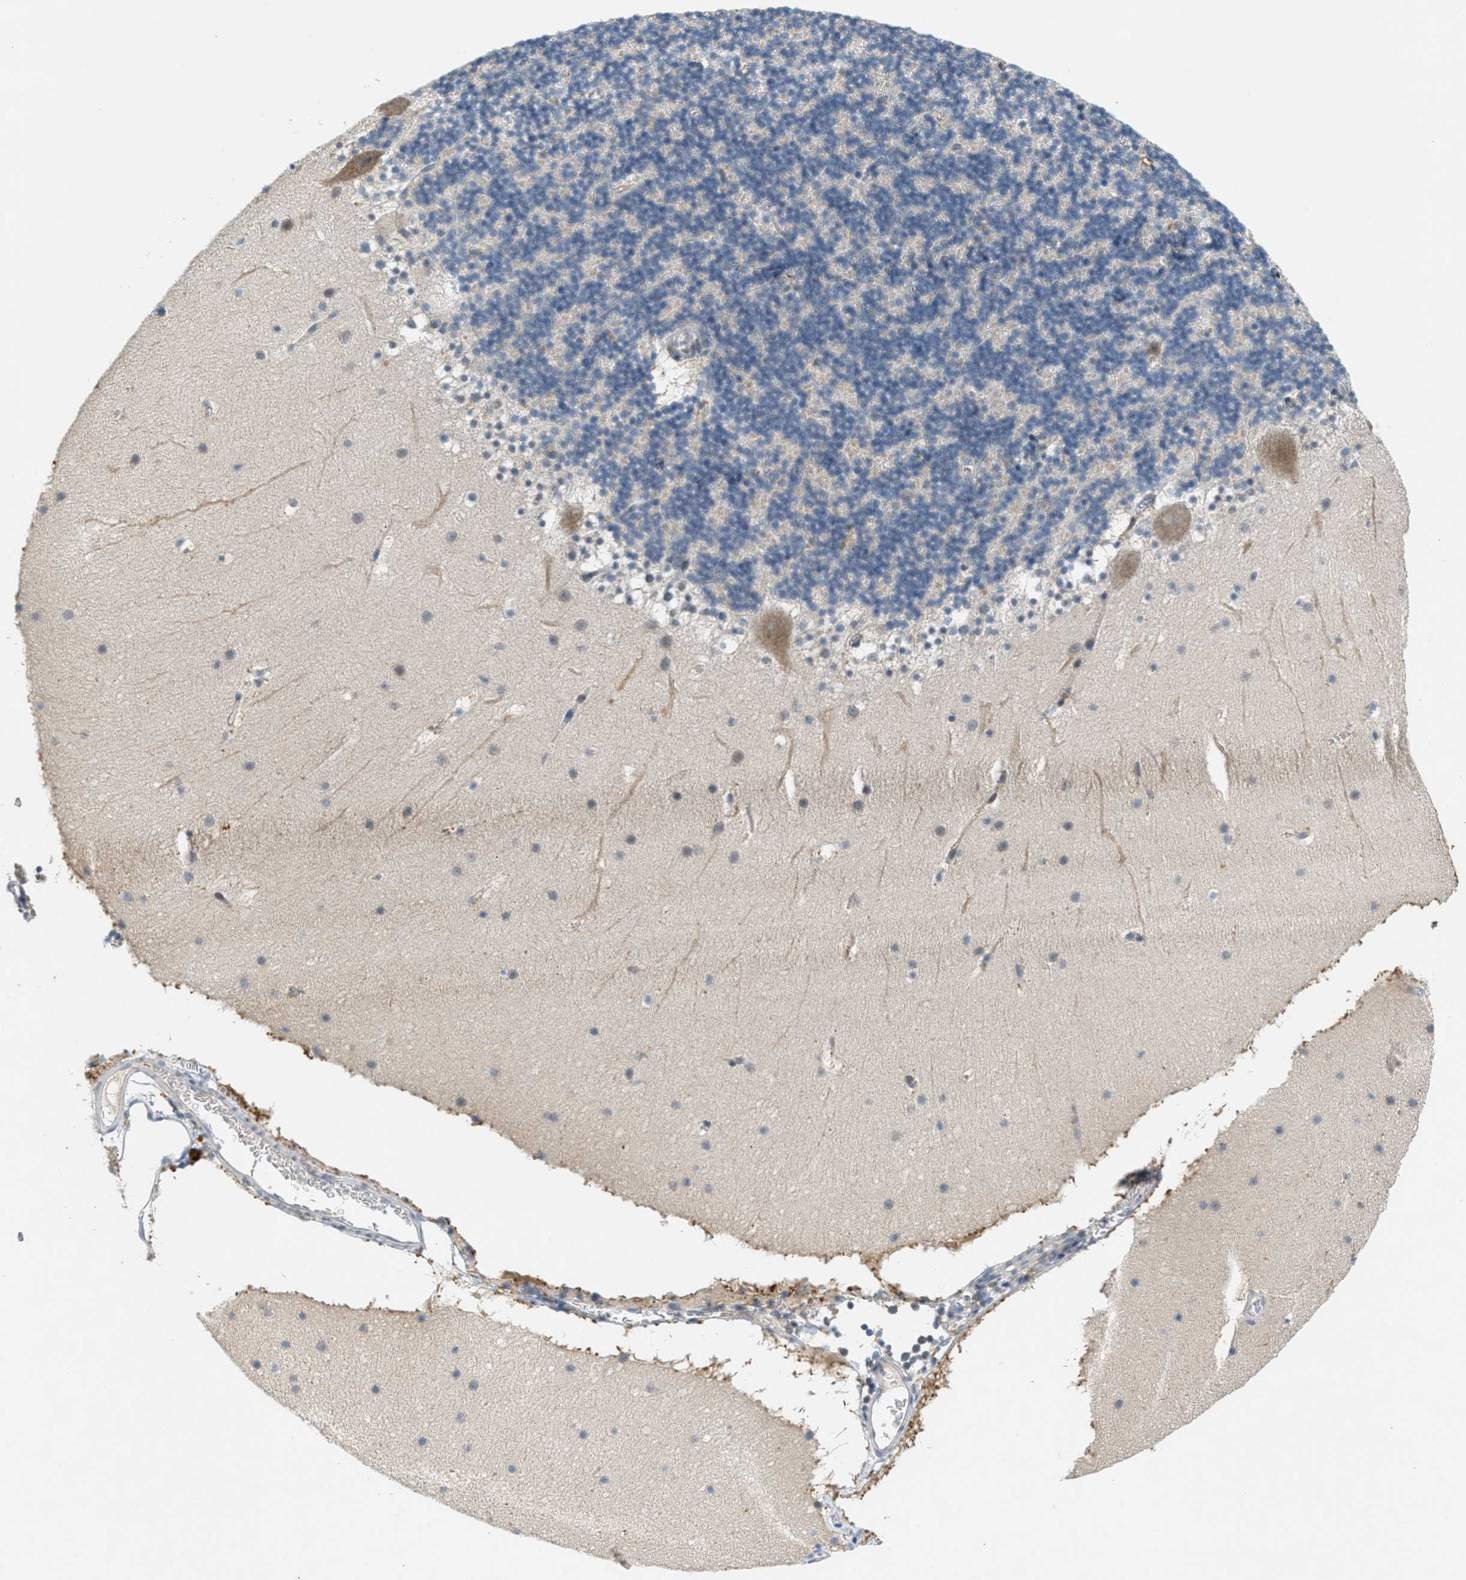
{"staining": {"intensity": "weak", "quantity": "<25%", "location": "cytoplasmic/membranous"}, "tissue": "cerebellum", "cell_type": "Cells in granular layer", "image_type": "normal", "snomed": [{"axis": "morphology", "description": "Normal tissue, NOS"}, {"axis": "topography", "description": "Cerebellum"}], "caption": "A photomicrograph of cerebellum stained for a protein exhibits no brown staining in cells in granular layer.", "gene": "SIGMAR1", "patient": {"sex": "male", "age": 45}}